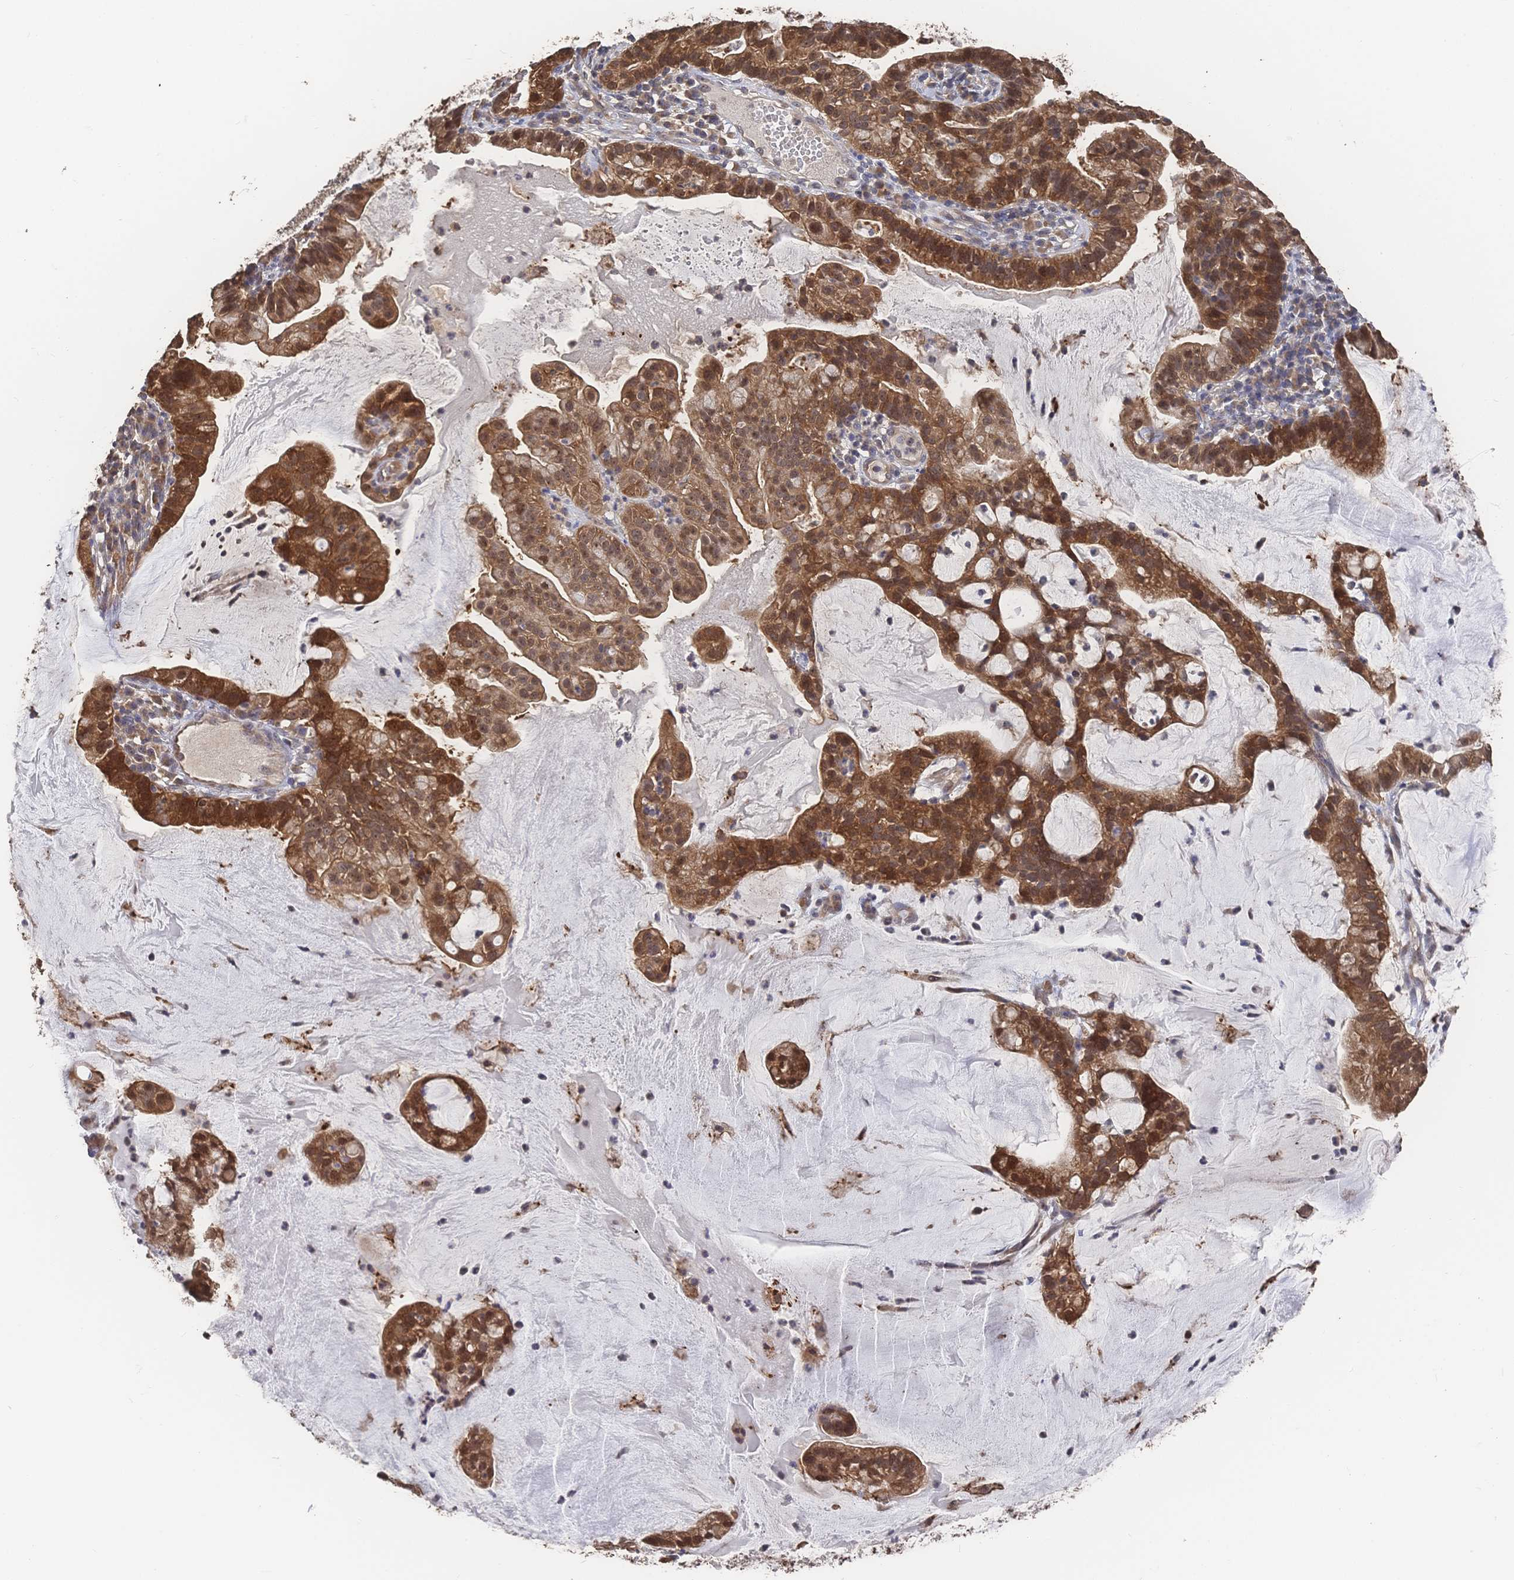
{"staining": {"intensity": "moderate", "quantity": ">75%", "location": "cytoplasmic/membranous,nuclear"}, "tissue": "cervical cancer", "cell_type": "Tumor cells", "image_type": "cancer", "snomed": [{"axis": "morphology", "description": "Adenocarcinoma, NOS"}, {"axis": "topography", "description": "Cervix"}], "caption": "An IHC histopathology image of neoplastic tissue is shown. Protein staining in brown highlights moderate cytoplasmic/membranous and nuclear positivity in cervical adenocarcinoma within tumor cells. (Stains: DAB in brown, nuclei in blue, Microscopy: brightfield microscopy at high magnification).", "gene": "DNAJA4", "patient": {"sex": "female", "age": 41}}